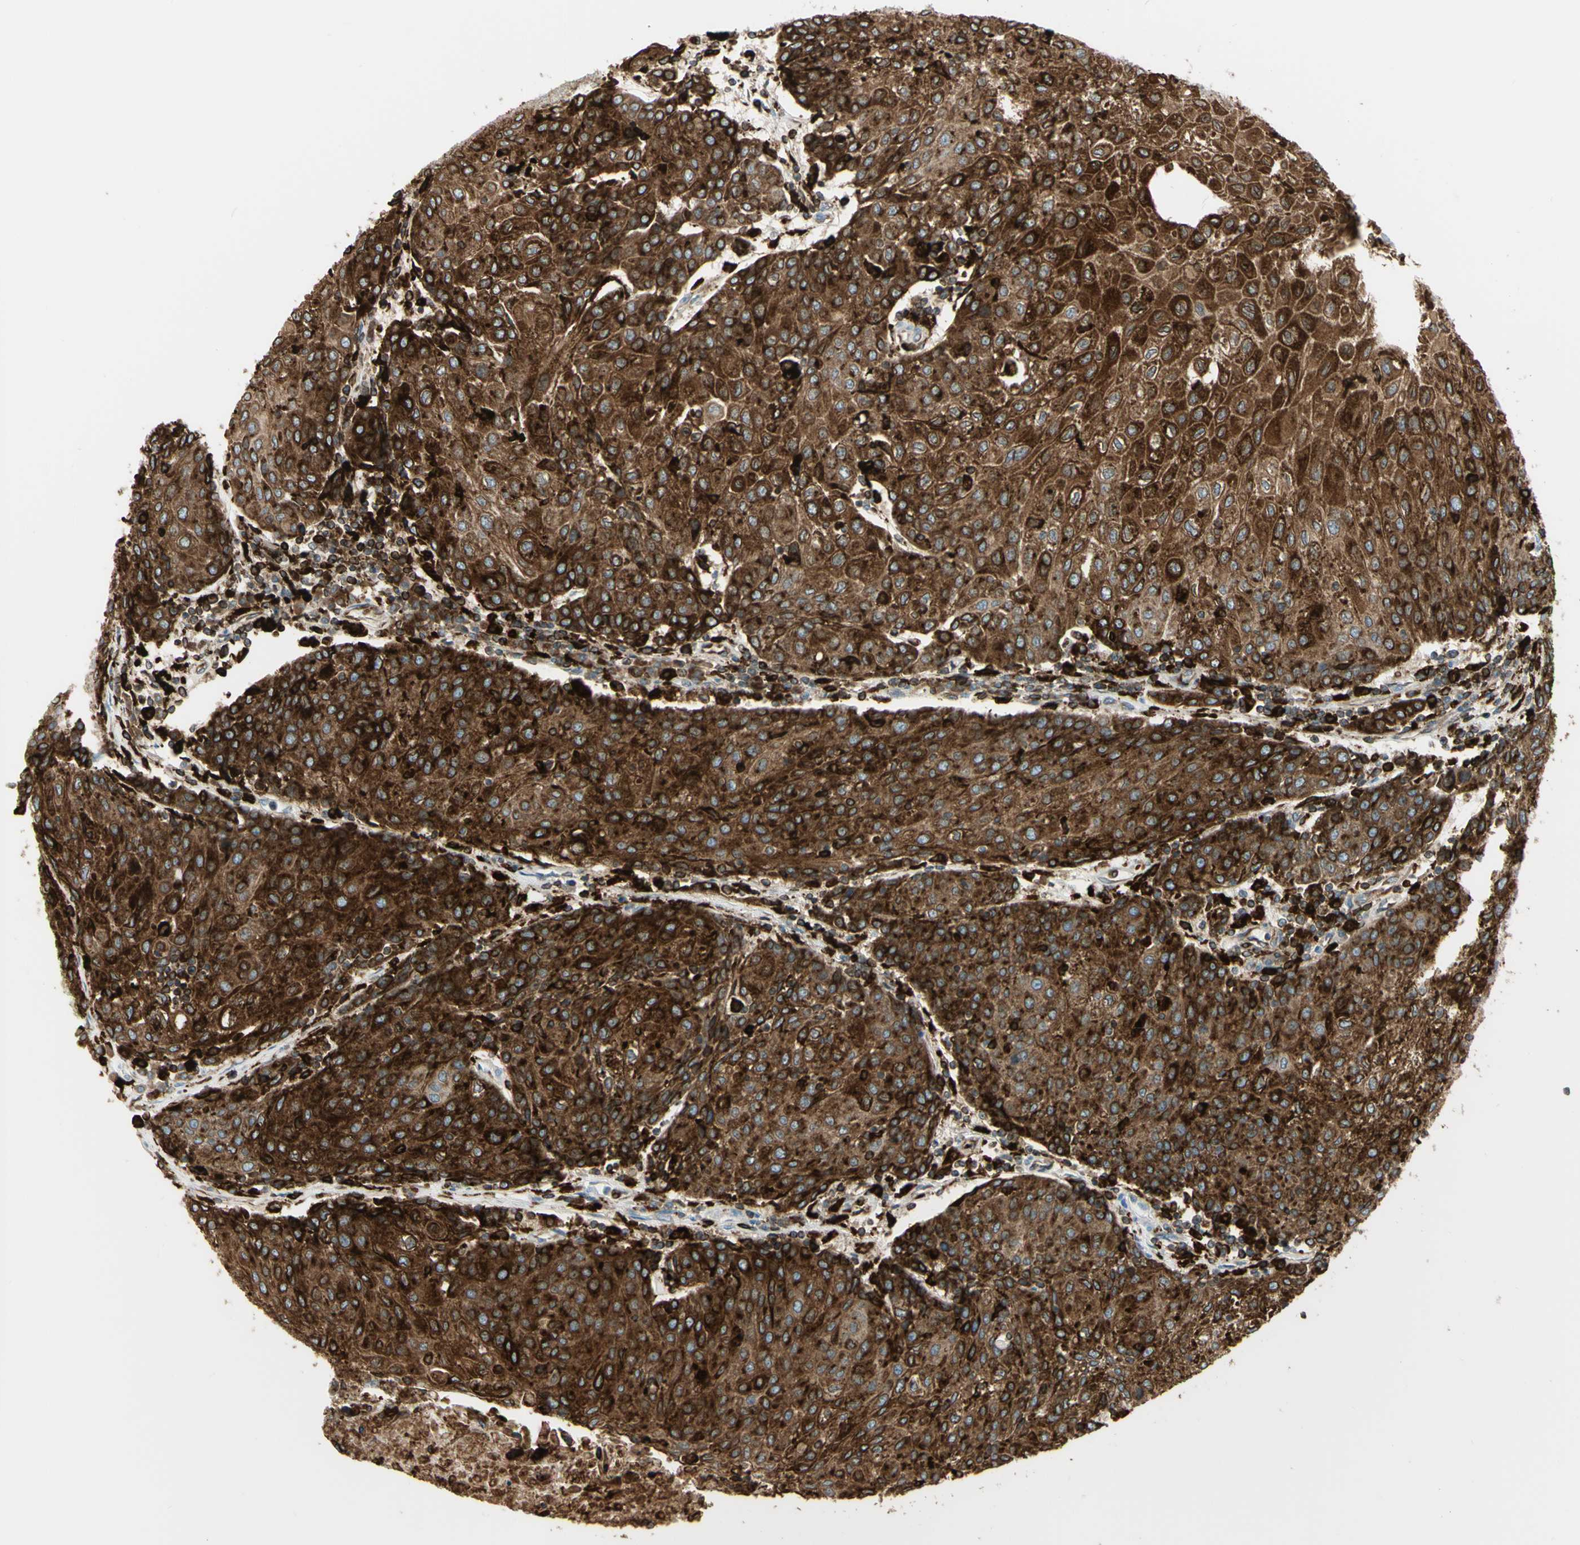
{"staining": {"intensity": "strong", "quantity": ">75%", "location": "cytoplasmic/membranous"}, "tissue": "urothelial cancer", "cell_type": "Tumor cells", "image_type": "cancer", "snomed": [{"axis": "morphology", "description": "Urothelial carcinoma, High grade"}, {"axis": "topography", "description": "Urinary bladder"}], "caption": "This is an image of immunohistochemistry staining of urothelial carcinoma (high-grade), which shows strong positivity in the cytoplasmic/membranous of tumor cells.", "gene": "CD74", "patient": {"sex": "female", "age": 85}}